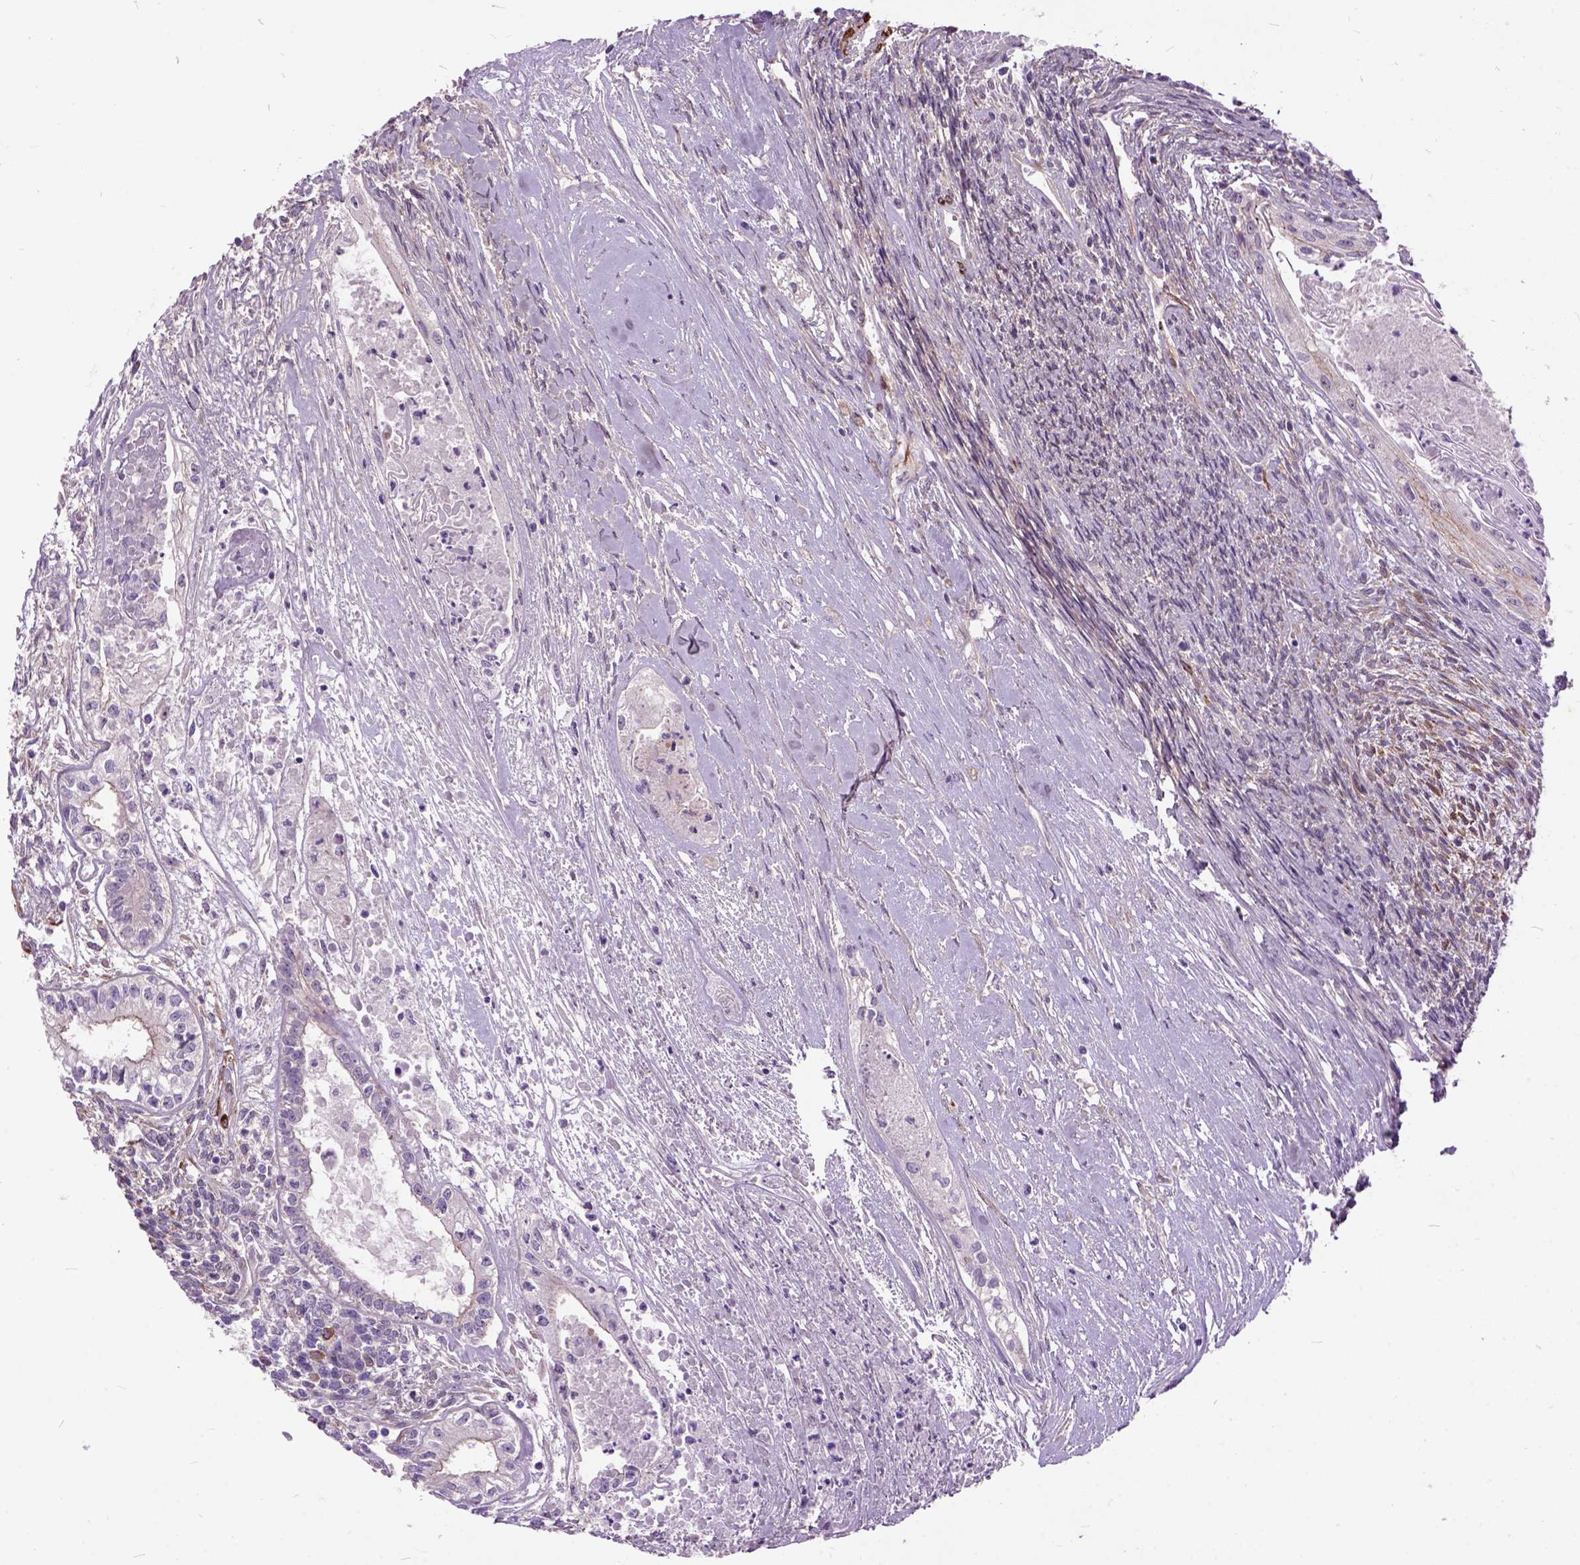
{"staining": {"intensity": "negative", "quantity": "none", "location": "none"}, "tissue": "testis cancer", "cell_type": "Tumor cells", "image_type": "cancer", "snomed": [{"axis": "morphology", "description": "Carcinoma, Embryonal, NOS"}, {"axis": "topography", "description": "Testis"}], "caption": "Tumor cells show no significant protein expression in embryonal carcinoma (testis). (Brightfield microscopy of DAB (3,3'-diaminobenzidine) immunohistochemistry at high magnification).", "gene": "MAPT", "patient": {"sex": "male", "age": 37}}